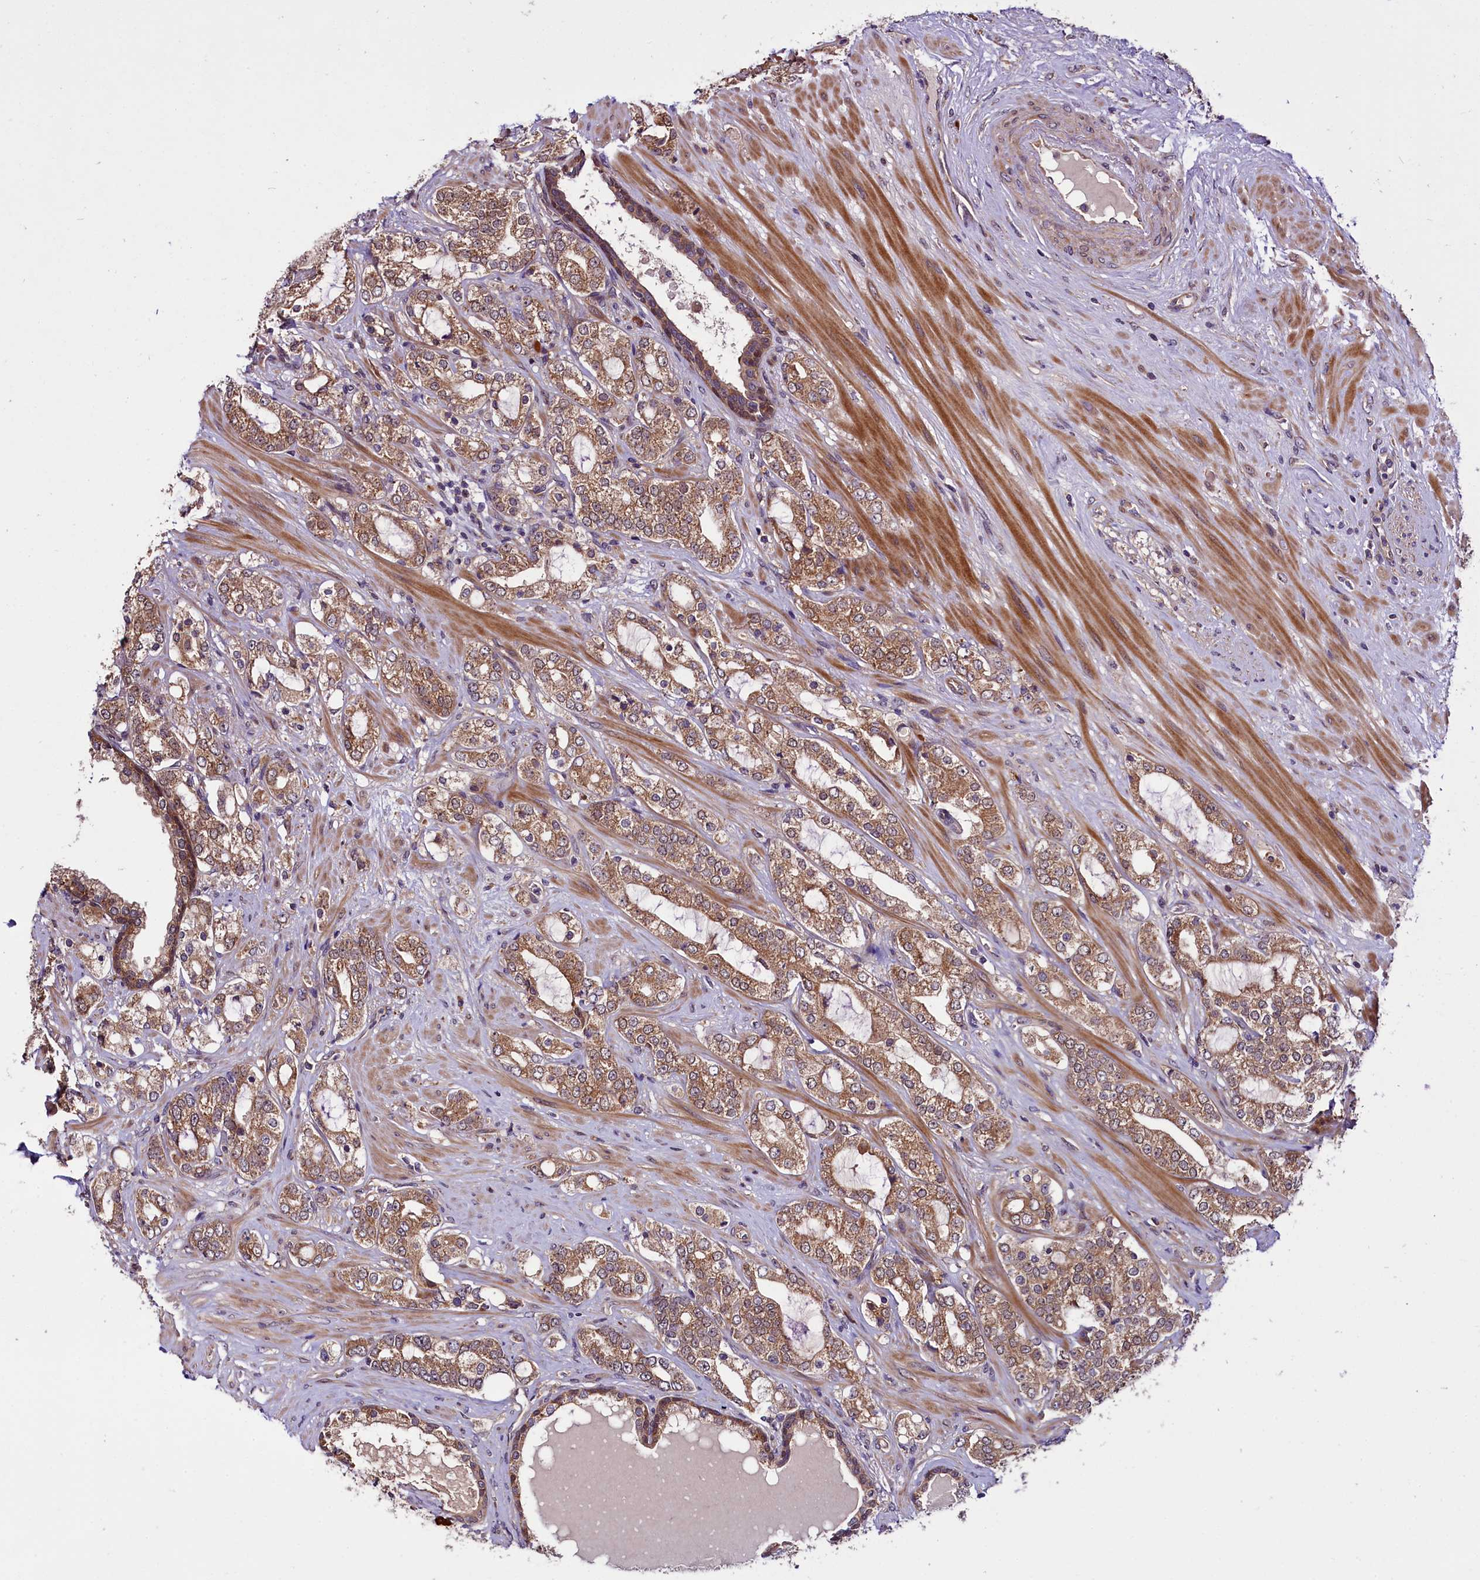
{"staining": {"intensity": "moderate", "quantity": ">75%", "location": "cytoplasmic/membranous"}, "tissue": "prostate cancer", "cell_type": "Tumor cells", "image_type": "cancer", "snomed": [{"axis": "morphology", "description": "Adenocarcinoma, High grade"}, {"axis": "topography", "description": "Prostate"}], "caption": "Protein expression analysis of prostate cancer (adenocarcinoma (high-grade)) demonstrates moderate cytoplasmic/membranous staining in approximately >75% of tumor cells. (Stains: DAB in brown, nuclei in blue, Microscopy: brightfield microscopy at high magnification).", "gene": "RPUSD2", "patient": {"sex": "male", "age": 64}}